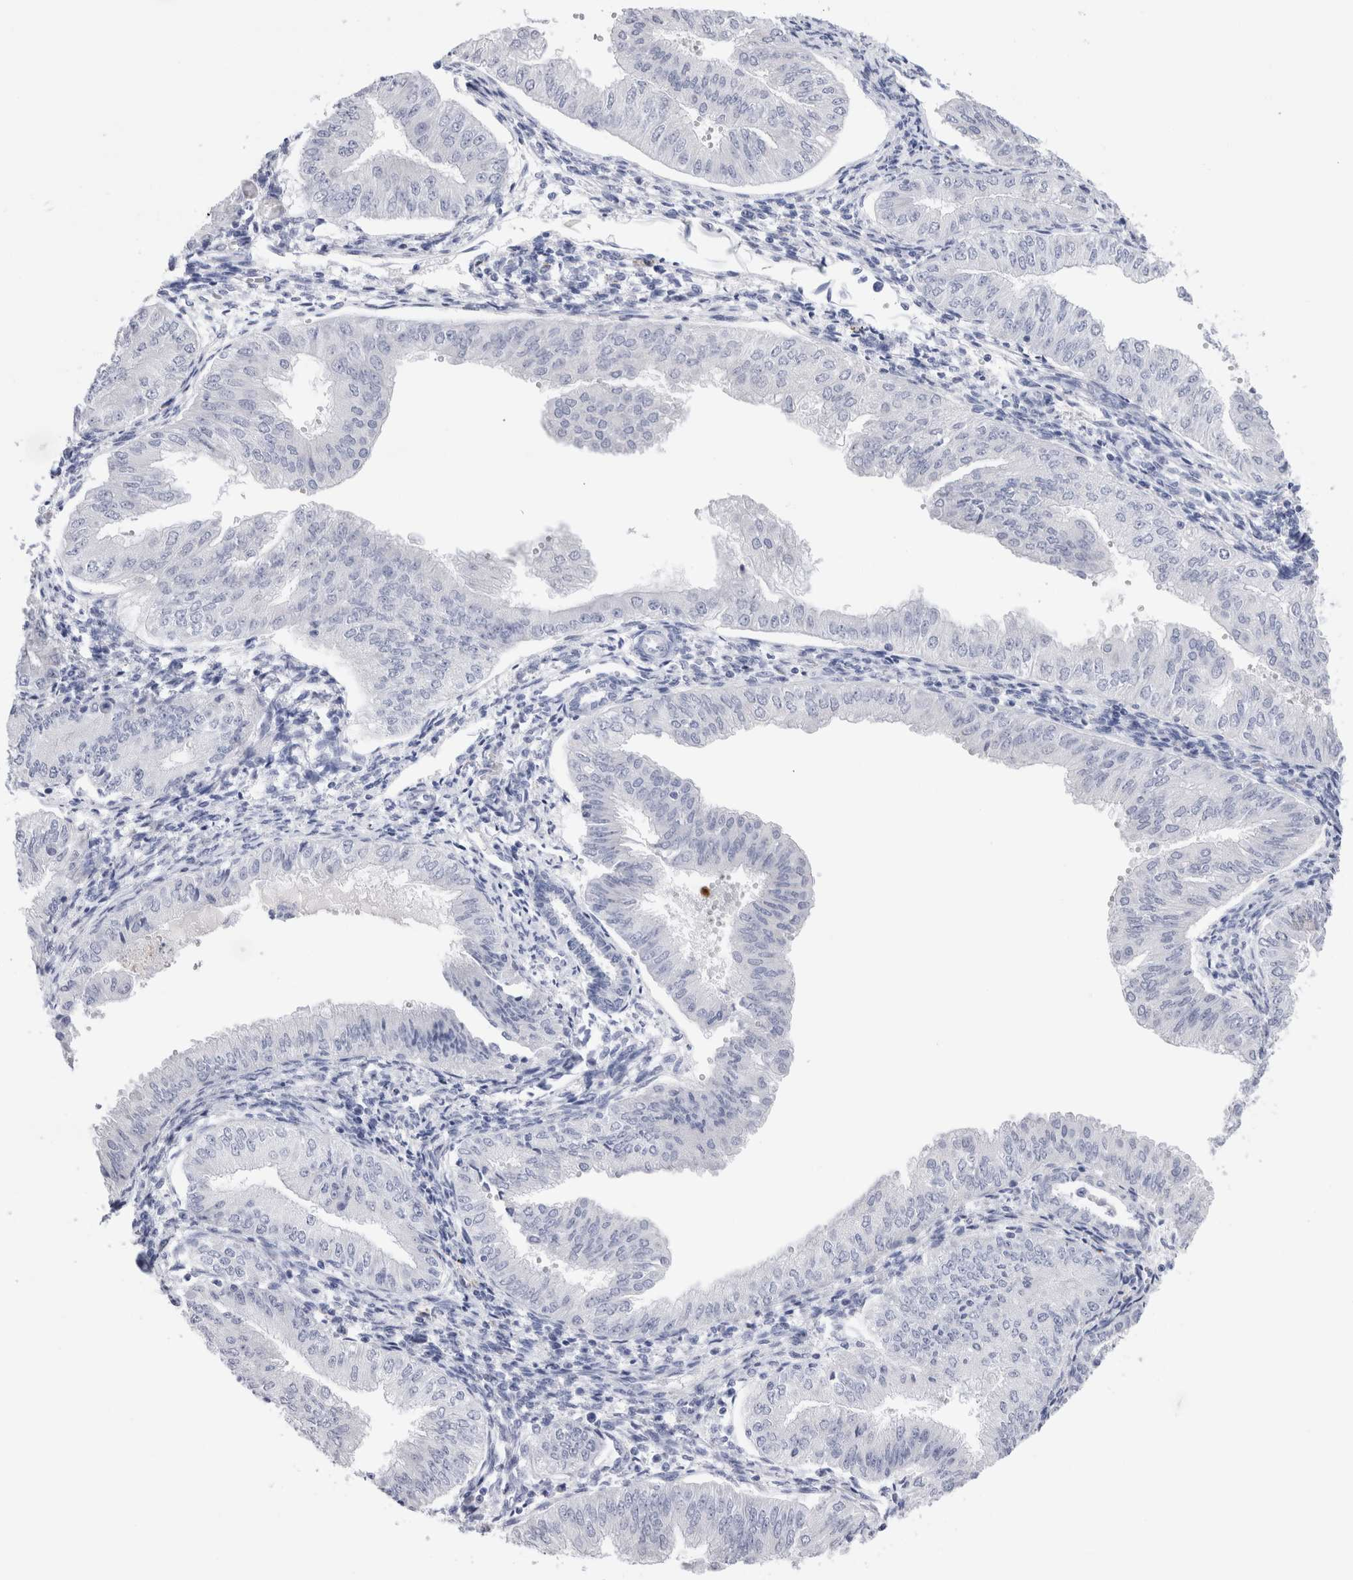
{"staining": {"intensity": "negative", "quantity": "none", "location": "none"}, "tissue": "endometrial cancer", "cell_type": "Tumor cells", "image_type": "cancer", "snomed": [{"axis": "morphology", "description": "Normal tissue, NOS"}, {"axis": "morphology", "description": "Adenocarcinoma, NOS"}, {"axis": "topography", "description": "Endometrium"}], "caption": "Immunohistochemistry histopathology image of neoplastic tissue: human endometrial cancer stained with DAB demonstrates no significant protein expression in tumor cells. (IHC, brightfield microscopy, high magnification).", "gene": "SLC10A5", "patient": {"sex": "female", "age": 53}}